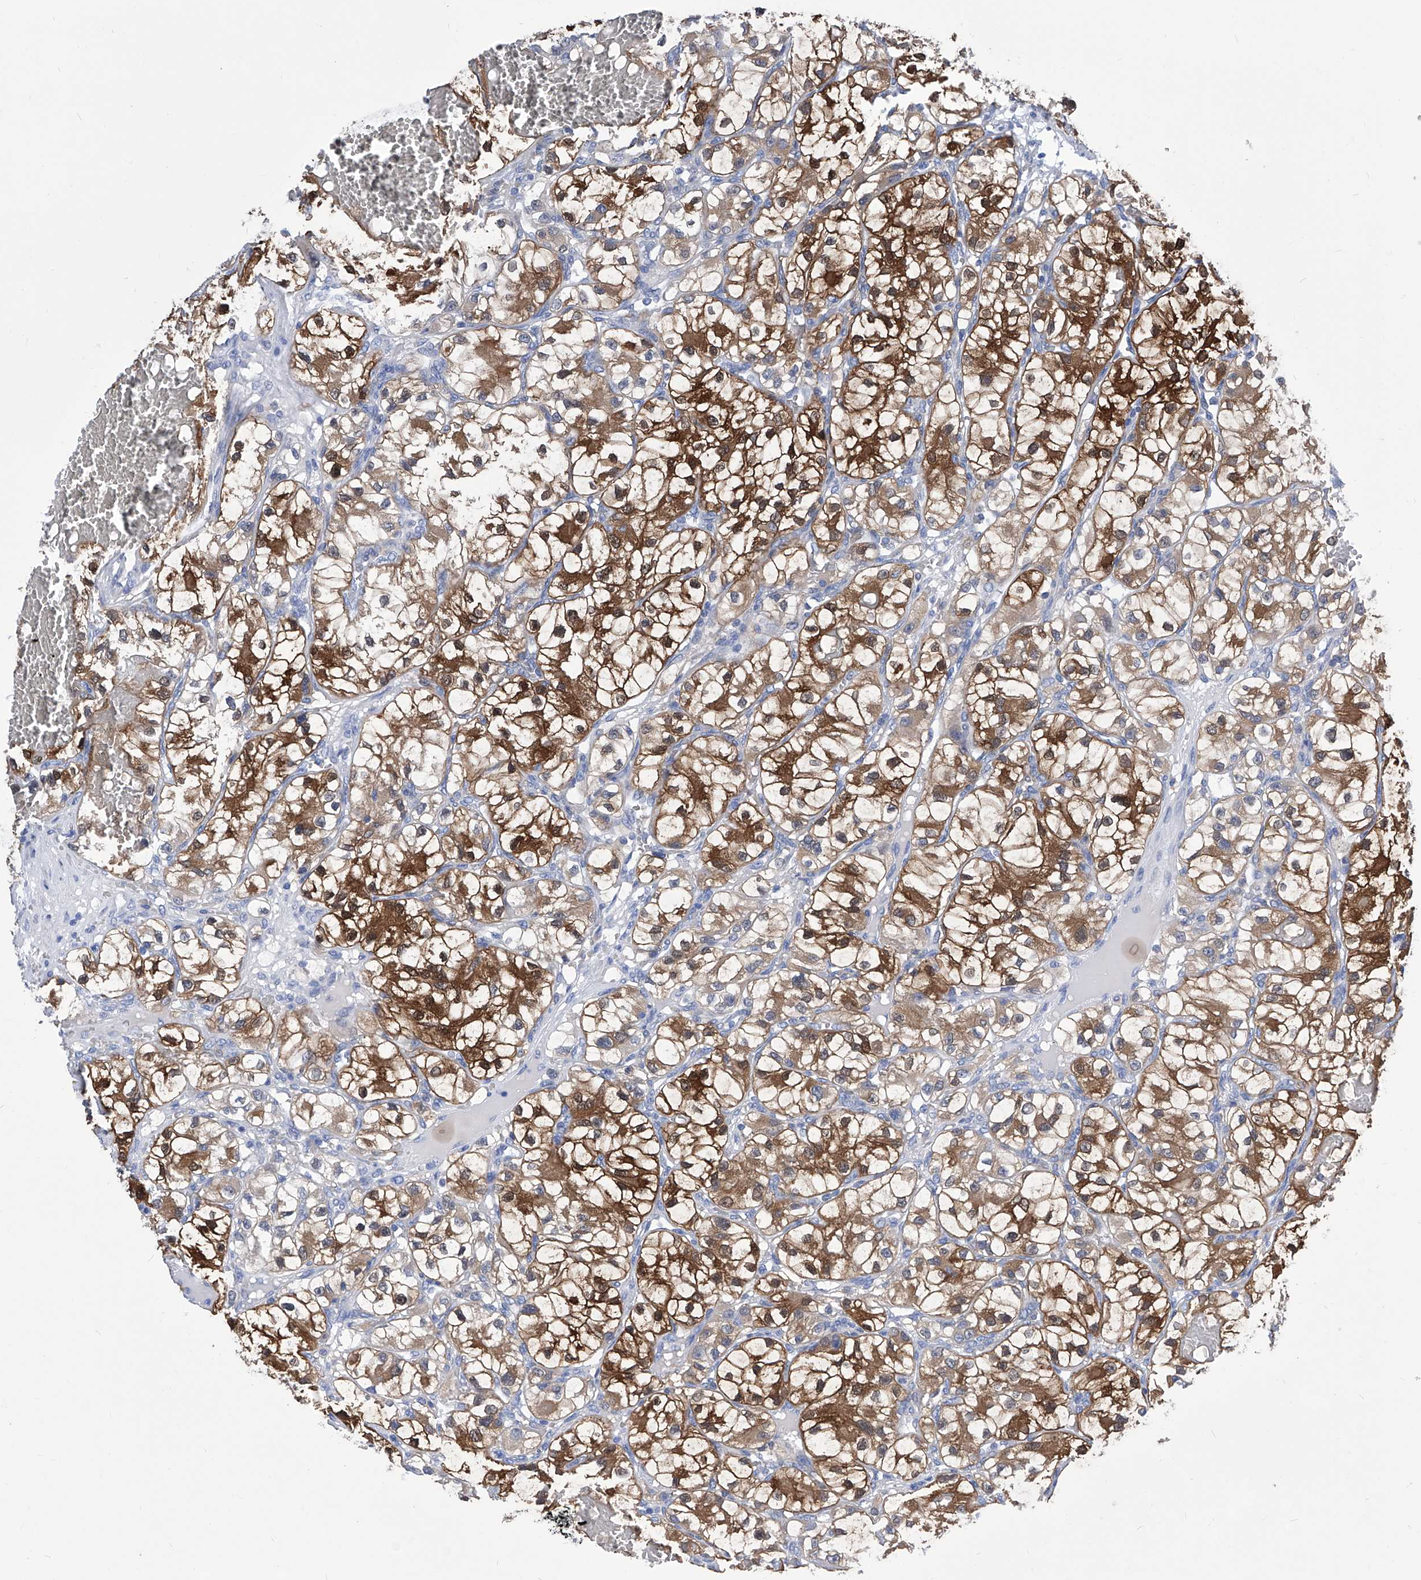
{"staining": {"intensity": "strong", "quantity": ">75%", "location": "cytoplasmic/membranous"}, "tissue": "renal cancer", "cell_type": "Tumor cells", "image_type": "cancer", "snomed": [{"axis": "morphology", "description": "Adenocarcinoma, NOS"}, {"axis": "topography", "description": "Kidney"}], "caption": "Human adenocarcinoma (renal) stained with a protein marker displays strong staining in tumor cells.", "gene": "IMPA2", "patient": {"sex": "female", "age": 57}}